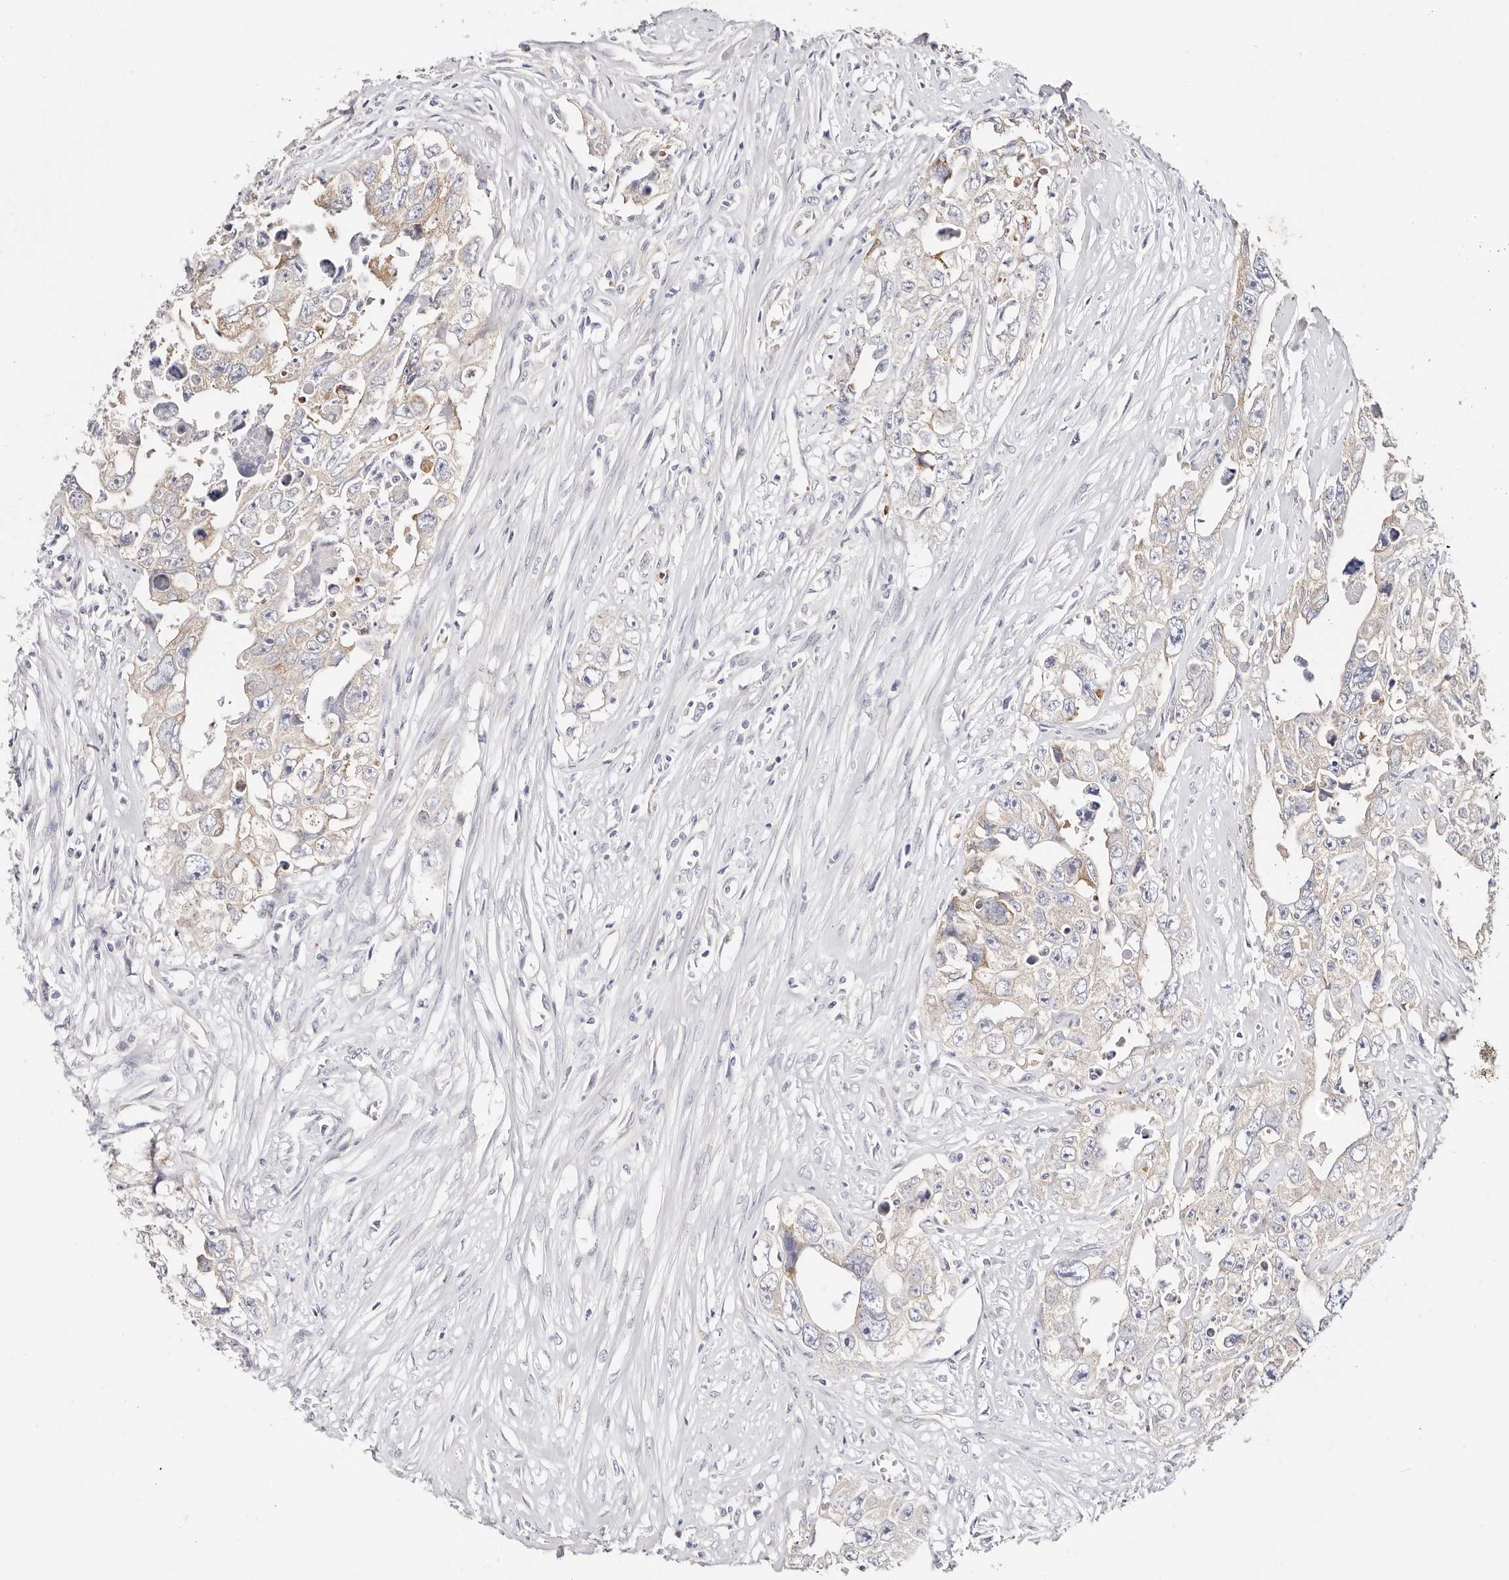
{"staining": {"intensity": "negative", "quantity": "none", "location": "none"}, "tissue": "testis cancer", "cell_type": "Tumor cells", "image_type": "cancer", "snomed": [{"axis": "morphology", "description": "Seminoma, NOS"}, {"axis": "morphology", "description": "Carcinoma, Embryonal, NOS"}, {"axis": "topography", "description": "Testis"}], "caption": "High power microscopy micrograph of an immunohistochemistry (IHC) micrograph of seminoma (testis), revealing no significant expression in tumor cells.", "gene": "GNA13", "patient": {"sex": "male", "age": 43}}